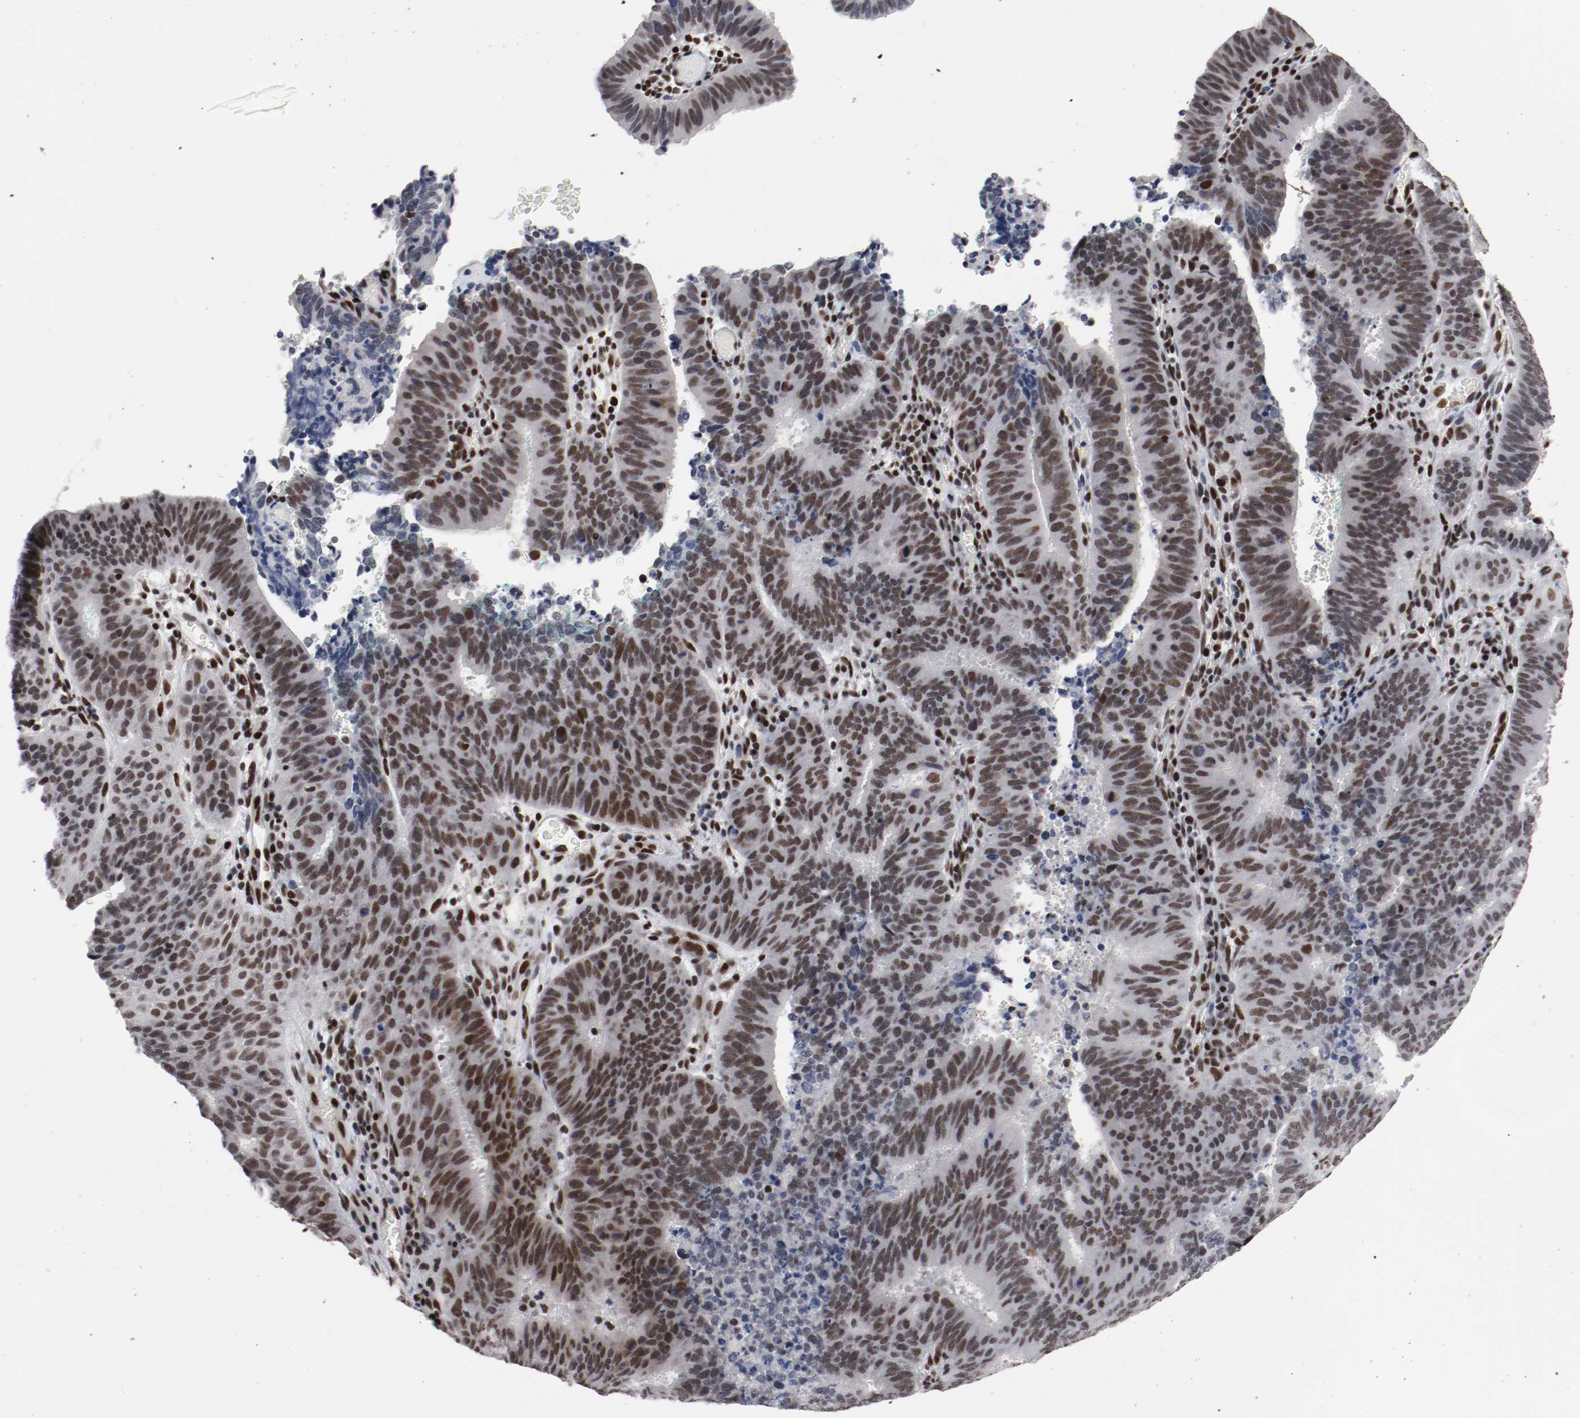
{"staining": {"intensity": "moderate", "quantity": ">75%", "location": "nuclear"}, "tissue": "cervical cancer", "cell_type": "Tumor cells", "image_type": "cancer", "snomed": [{"axis": "morphology", "description": "Adenocarcinoma, NOS"}, {"axis": "topography", "description": "Cervix"}], "caption": "Immunohistochemistry of human cervical cancer shows medium levels of moderate nuclear expression in about >75% of tumor cells.", "gene": "MEF2D", "patient": {"sex": "female", "age": 44}}